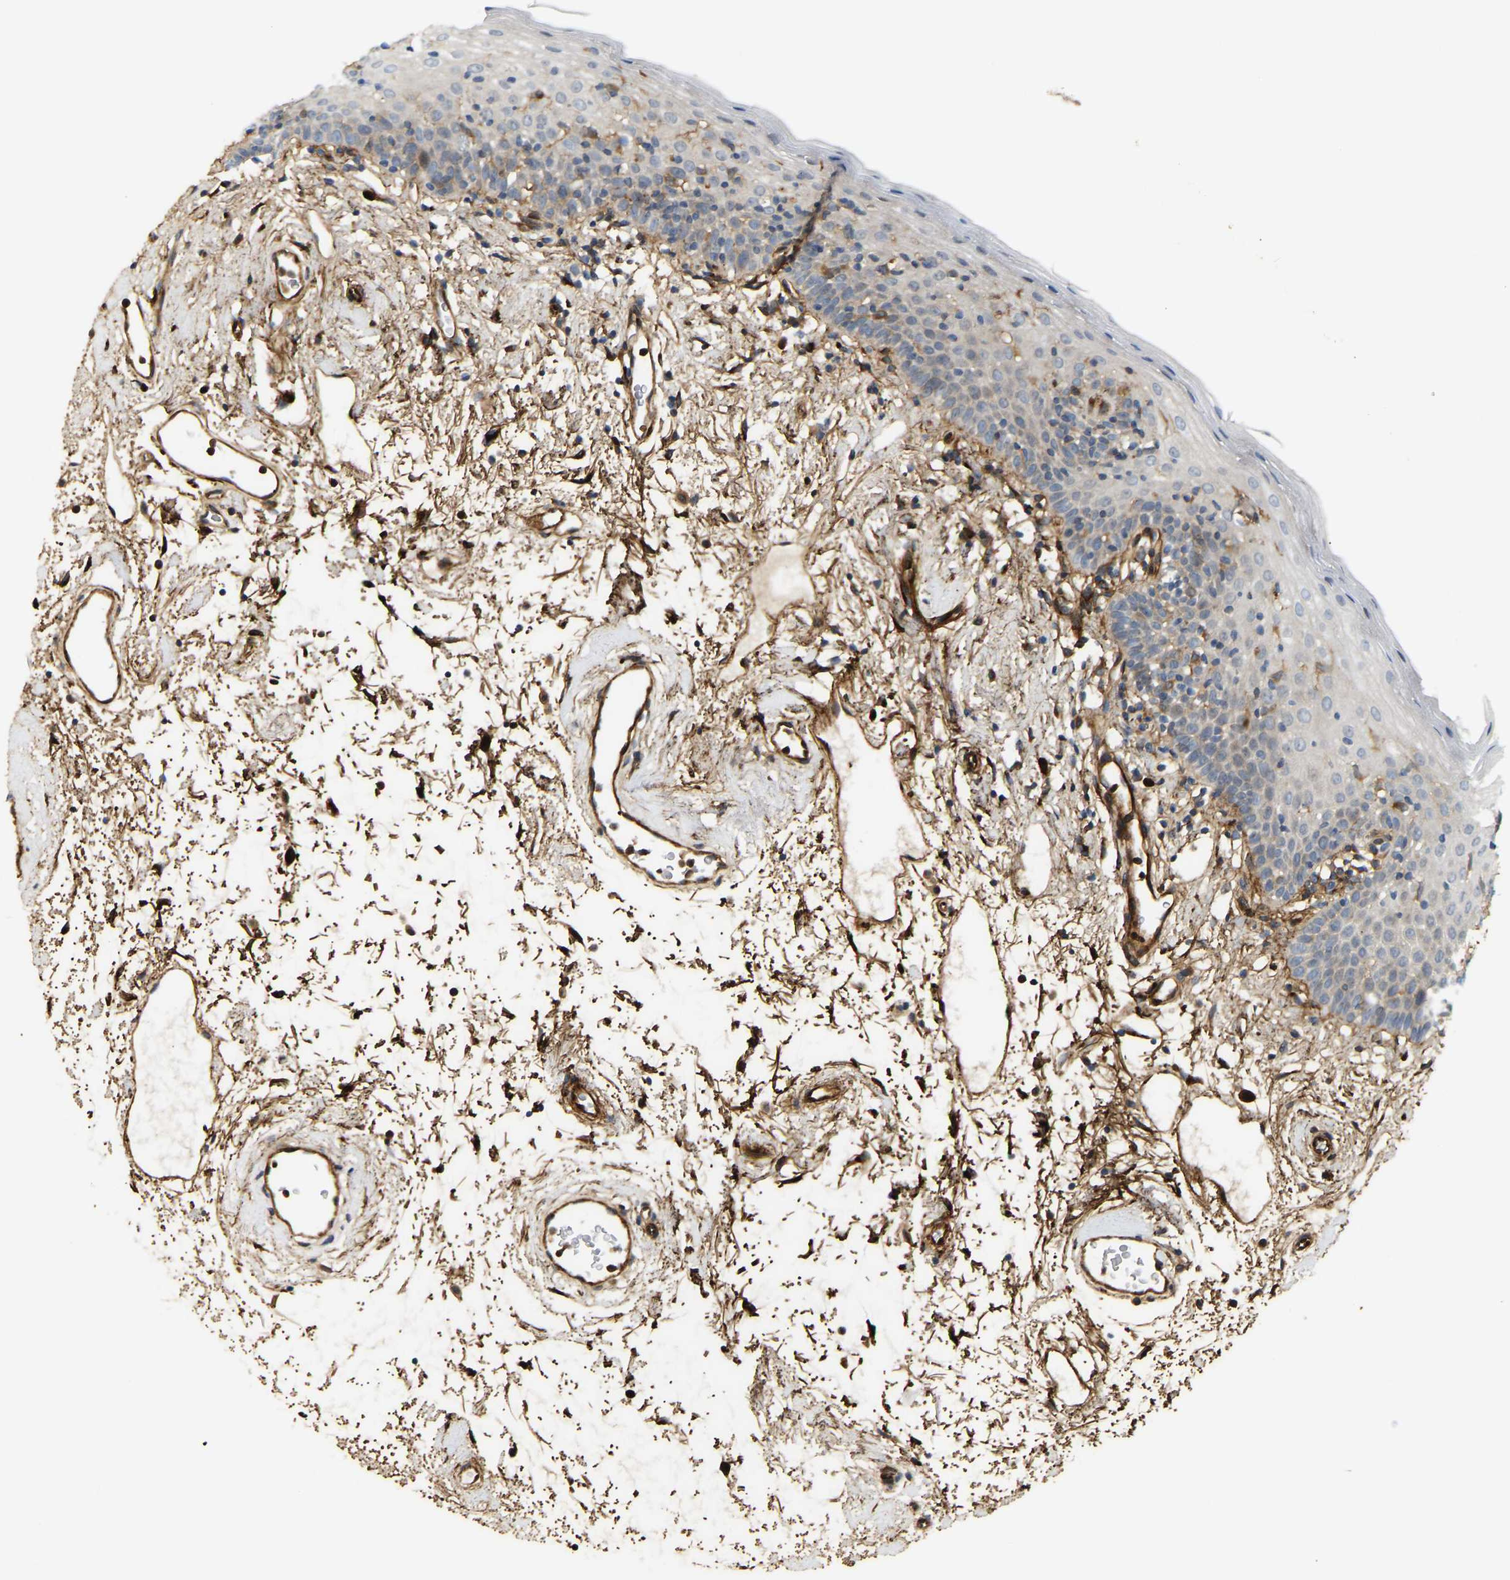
{"staining": {"intensity": "negative", "quantity": "none", "location": "none"}, "tissue": "oral mucosa", "cell_type": "Squamous epithelial cells", "image_type": "normal", "snomed": [{"axis": "morphology", "description": "Normal tissue, NOS"}, {"axis": "topography", "description": "Oral tissue"}], "caption": "Squamous epithelial cells are negative for brown protein staining in benign oral mucosa. (DAB (3,3'-diaminobenzidine) IHC with hematoxylin counter stain).", "gene": "PLCG2", "patient": {"sex": "male", "age": 66}}